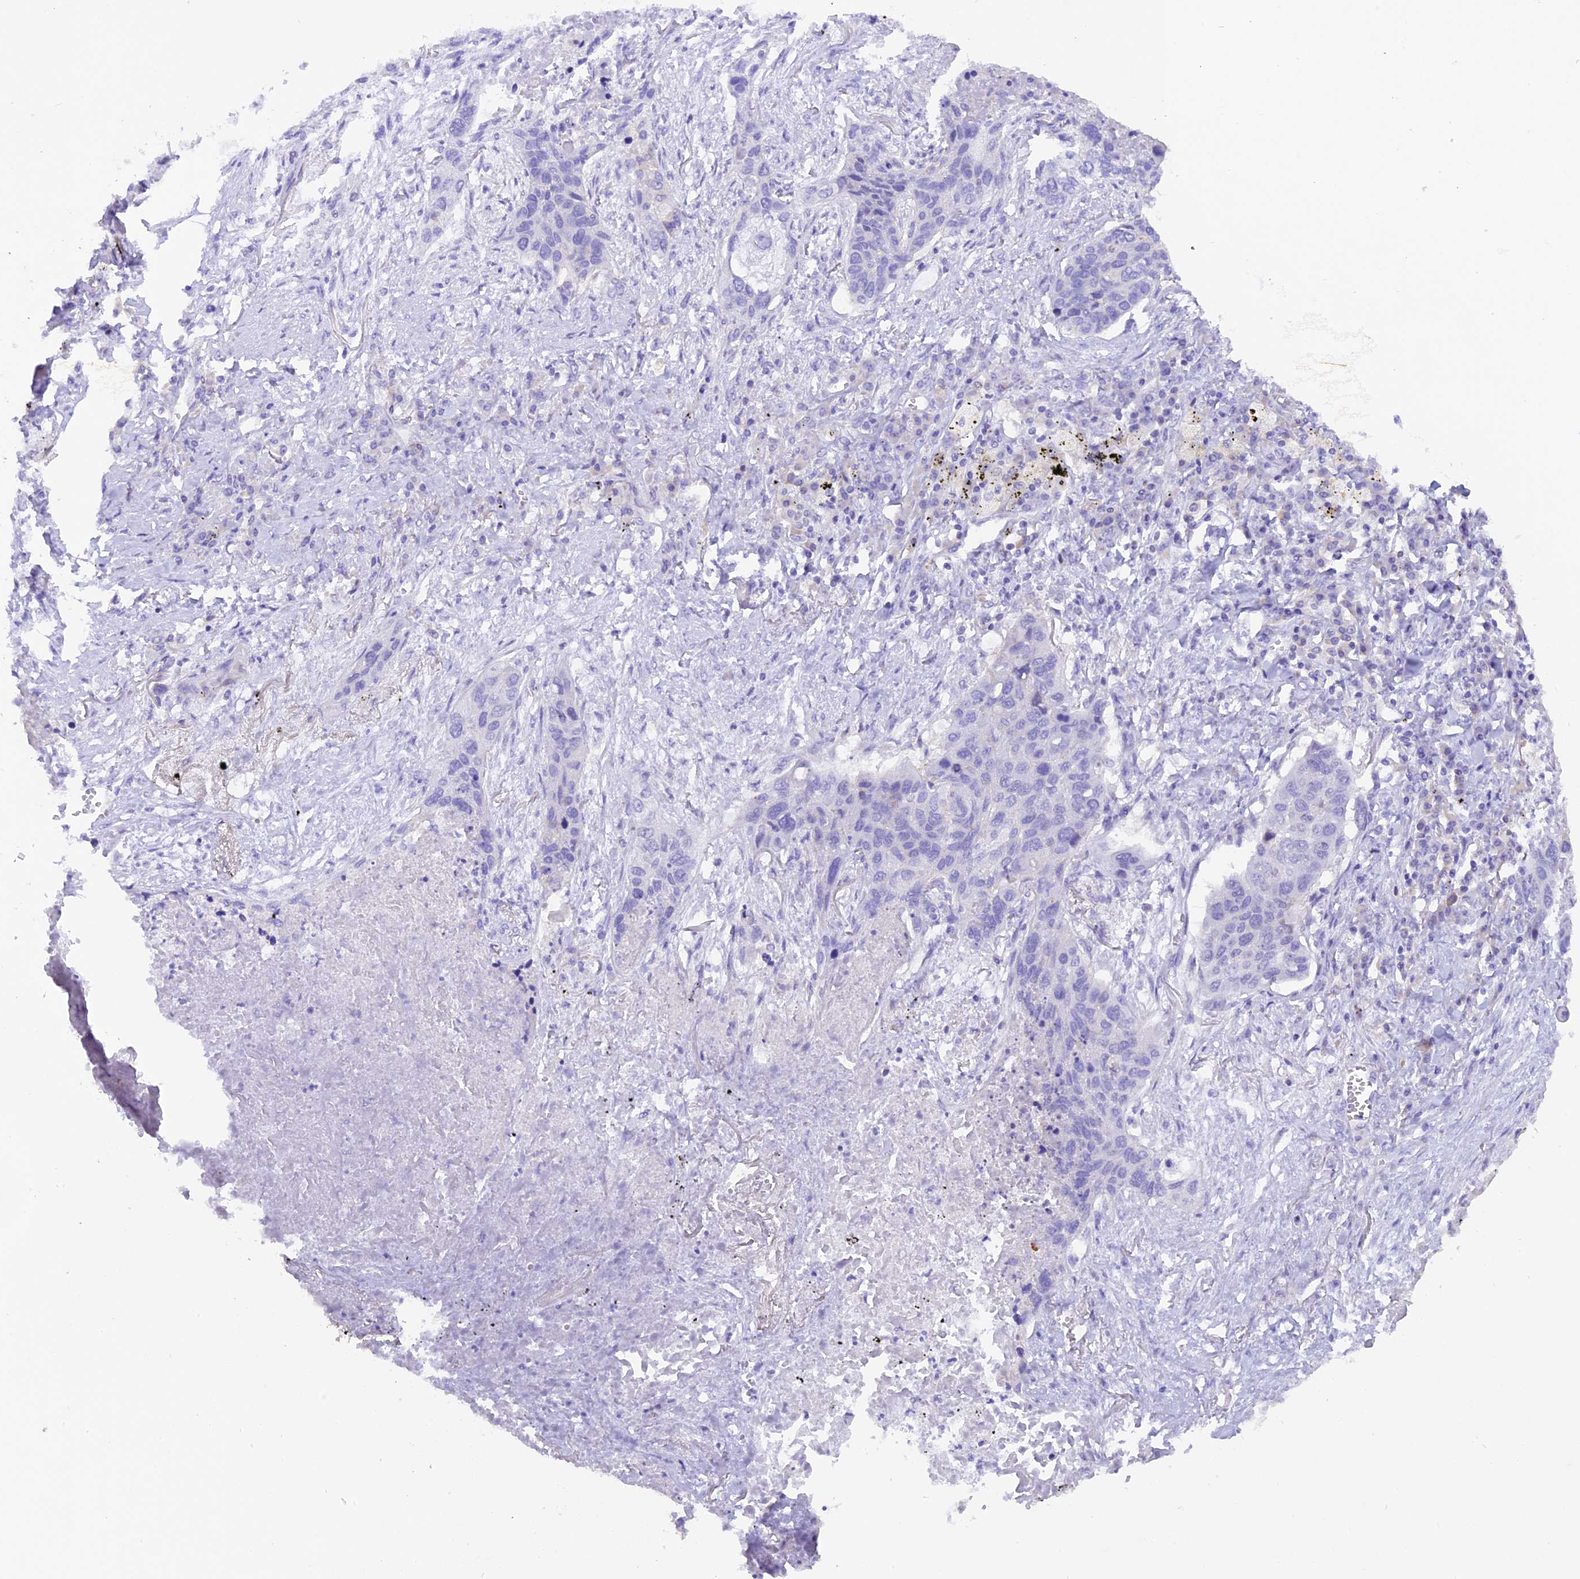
{"staining": {"intensity": "negative", "quantity": "none", "location": "none"}, "tissue": "lung cancer", "cell_type": "Tumor cells", "image_type": "cancer", "snomed": [{"axis": "morphology", "description": "Squamous cell carcinoma, NOS"}, {"axis": "topography", "description": "Lung"}], "caption": "Tumor cells show no significant expression in lung cancer.", "gene": "COL6A5", "patient": {"sex": "female", "age": 63}}